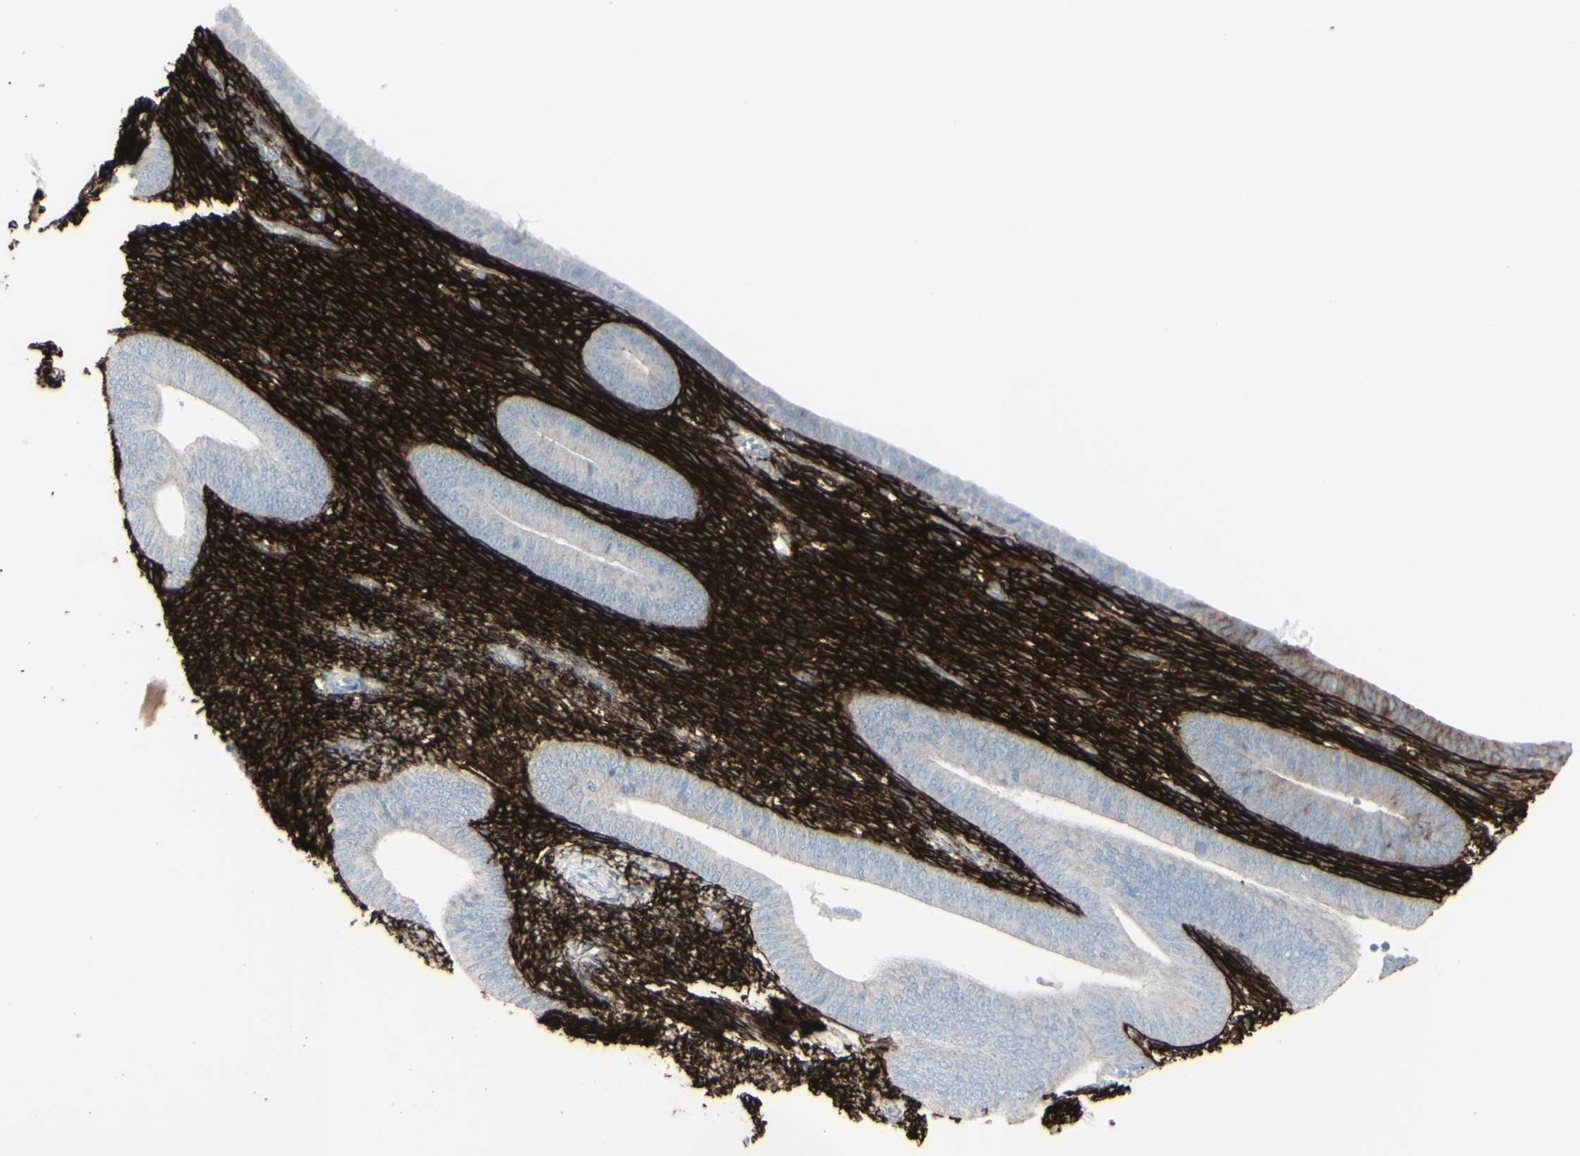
{"staining": {"intensity": "strong", "quantity": ">75%", "location": "cytoplasmic/membranous"}, "tissue": "endometrium", "cell_type": "Cells in endometrial stroma", "image_type": "normal", "snomed": [{"axis": "morphology", "description": "Normal tissue, NOS"}, {"axis": "topography", "description": "Endometrium"}], "caption": "A high amount of strong cytoplasmic/membranous staining is identified in about >75% of cells in endometrial stroma in unremarkable endometrium. (DAB (3,3'-diaminobenzidine) = brown stain, brightfield microscopy at high magnification).", "gene": "GJA1", "patient": {"sex": "female", "age": 57}}